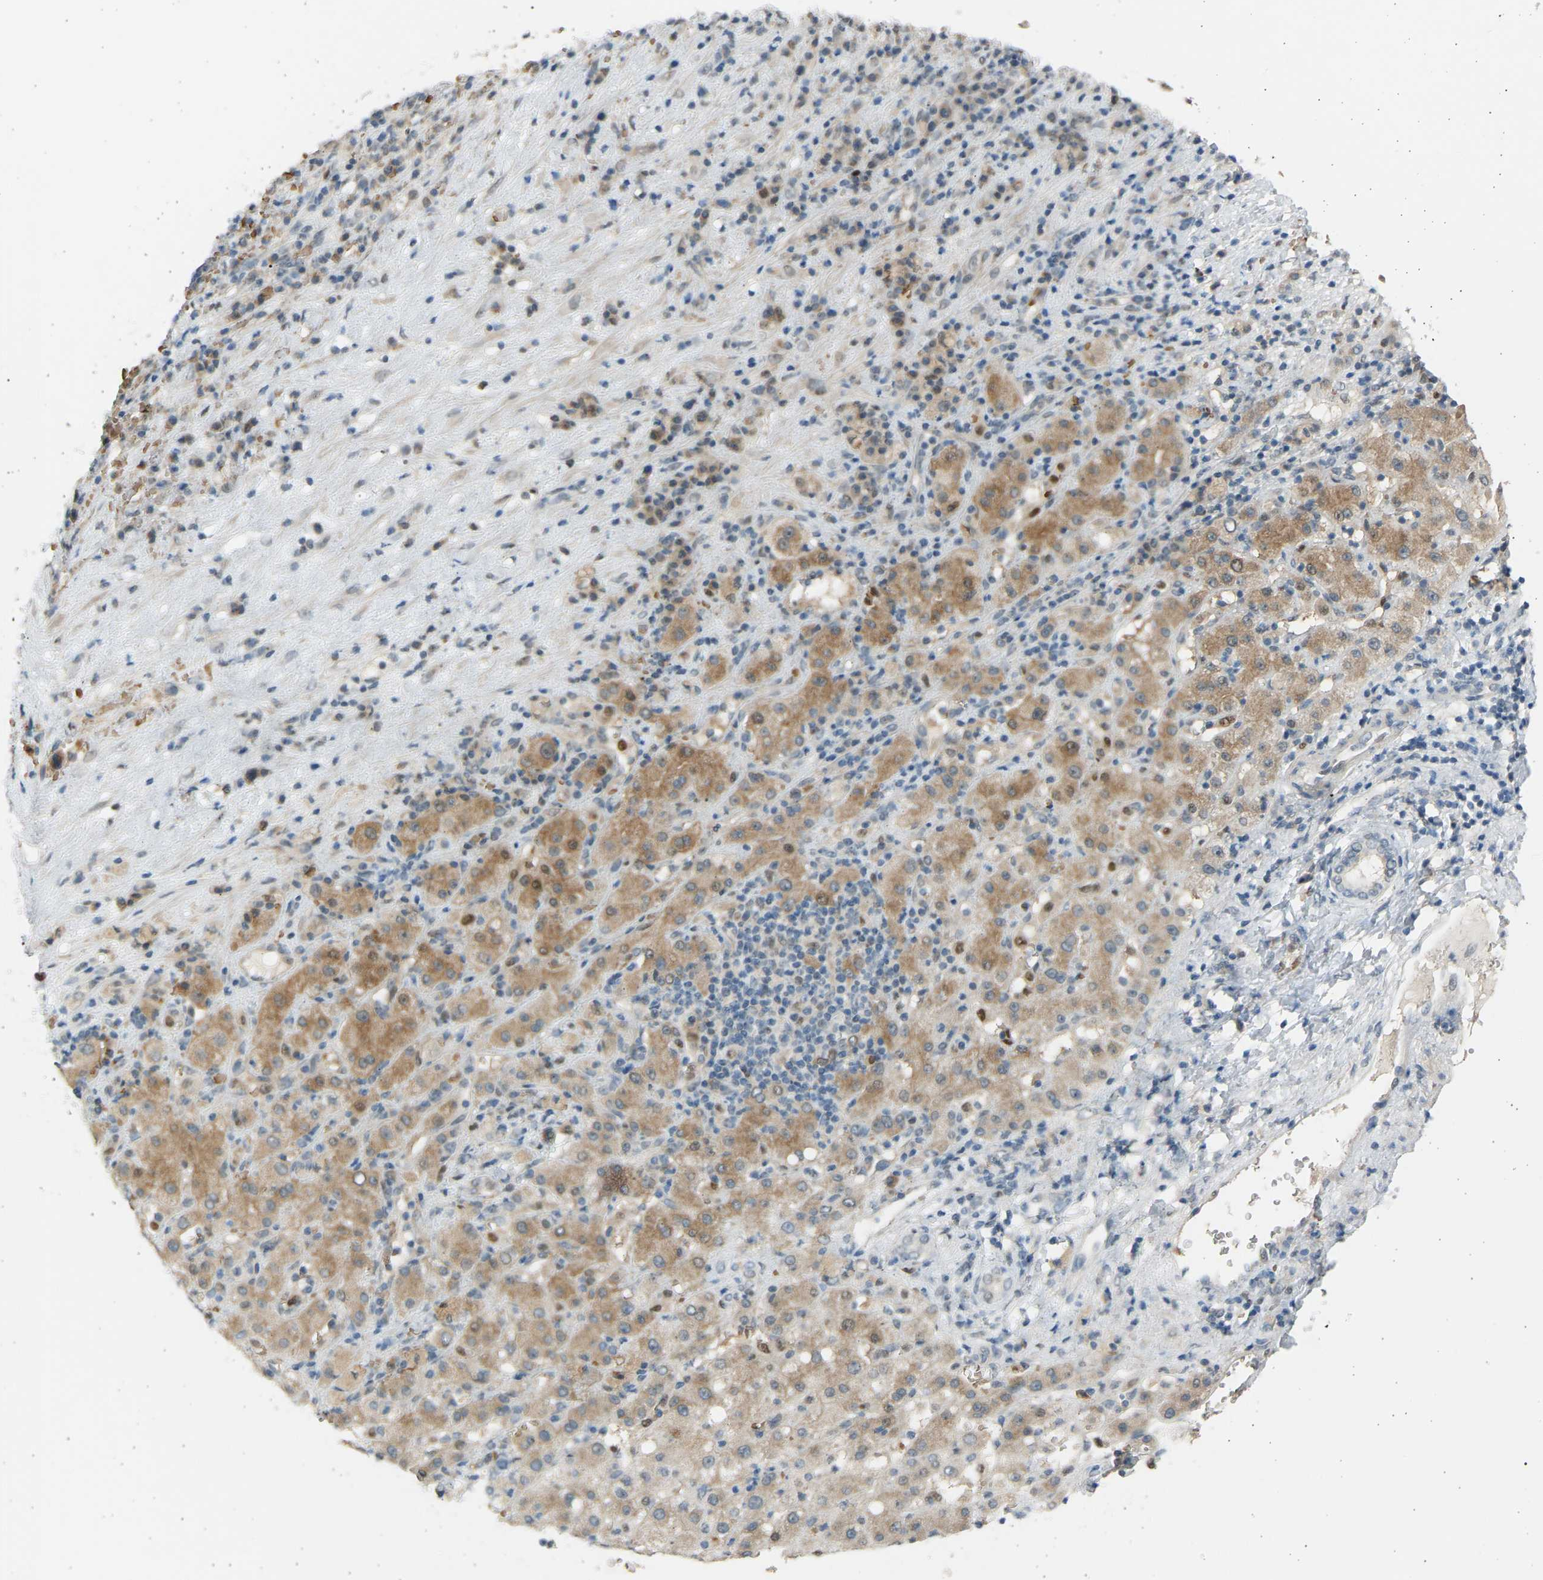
{"staining": {"intensity": "moderate", "quantity": ">75%", "location": "cytoplasmic/membranous"}, "tissue": "liver cancer", "cell_type": "Tumor cells", "image_type": "cancer", "snomed": [{"axis": "morphology", "description": "Carcinoma, Hepatocellular, NOS"}, {"axis": "topography", "description": "Liver"}], "caption": "The image reveals immunohistochemical staining of liver hepatocellular carcinoma. There is moderate cytoplasmic/membranous staining is identified in about >75% of tumor cells.", "gene": "BIRC2", "patient": {"sex": "female", "age": 58}}